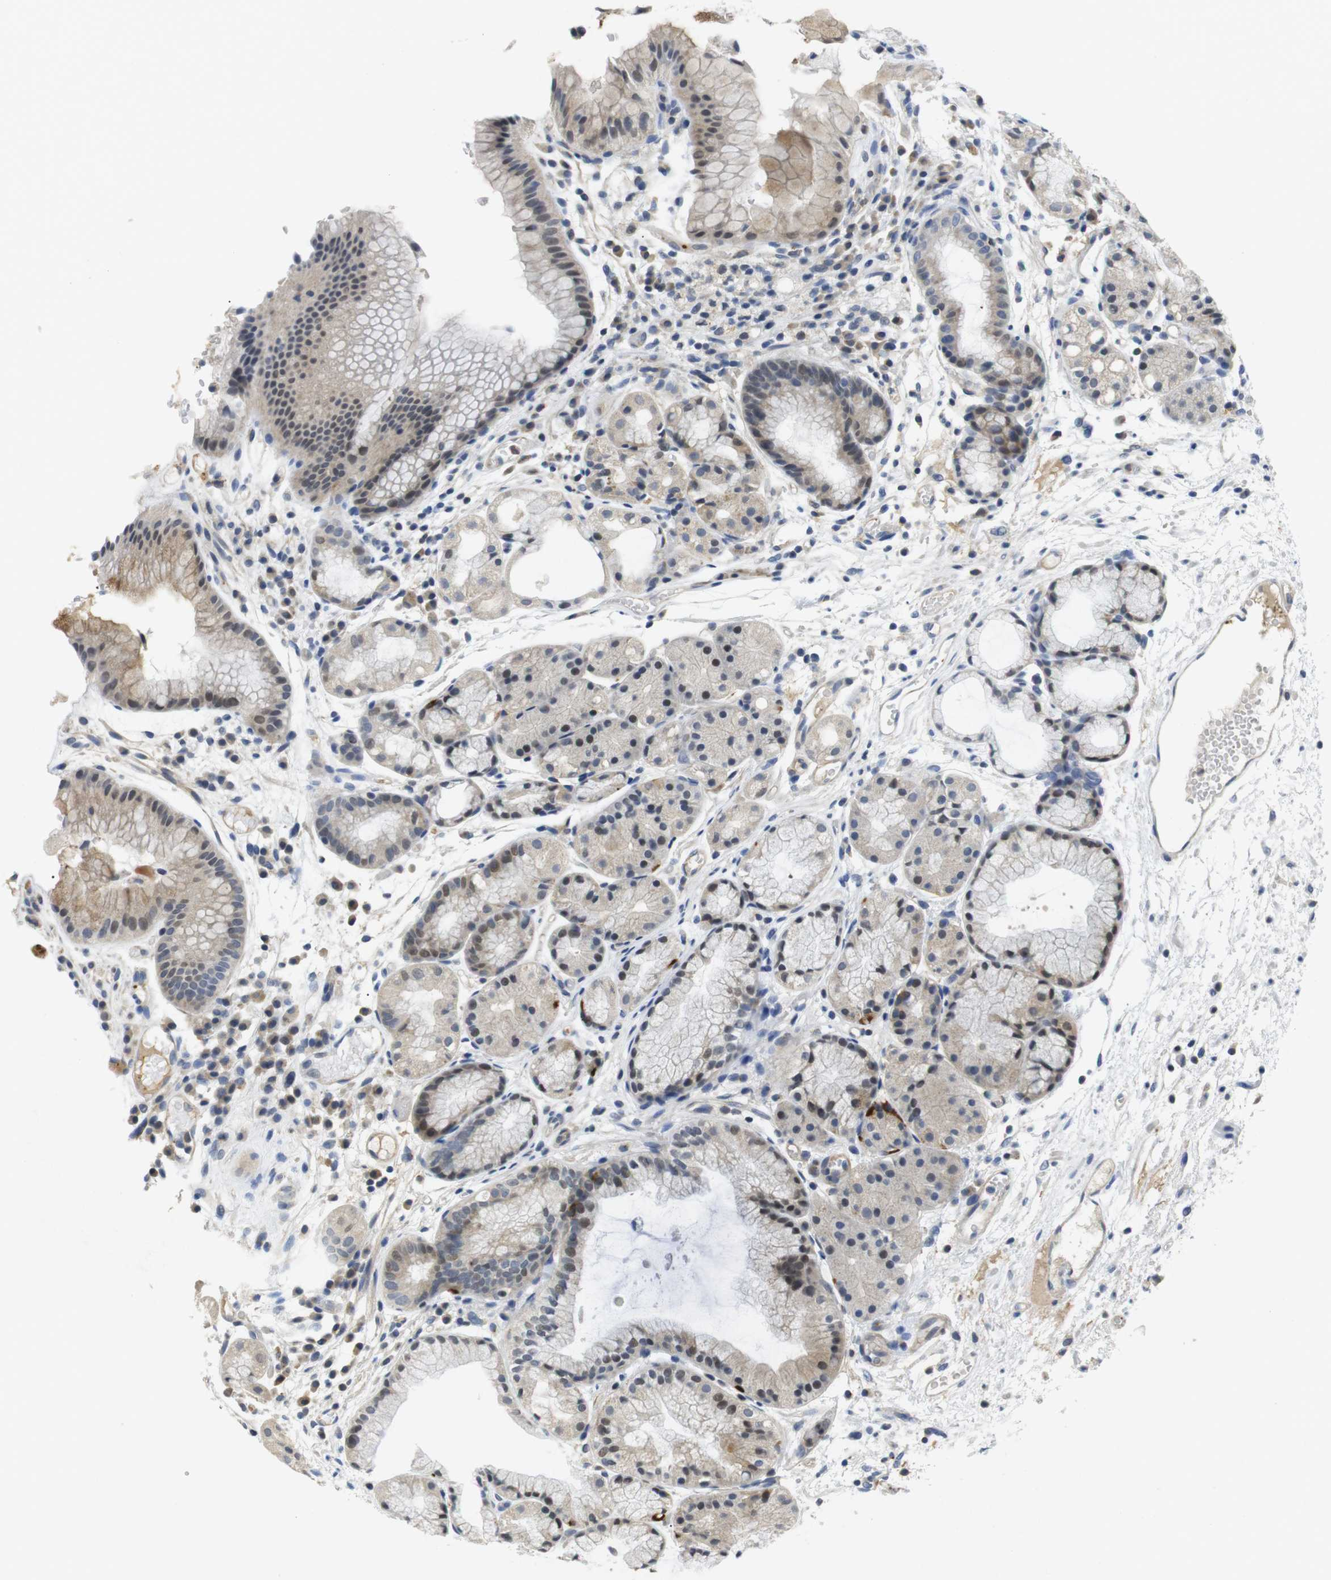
{"staining": {"intensity": "moderate", "quantity": "25%-75%", "location": "cytoplasmic/membranous,nuclear"}, "tissue": "stomach", "cell_type": "Glandular cells", "image_type": "normal", "snomed": [{"axis": "morphology", "description": "Normal tissue, NOS"}, {"axis": "topography", "description": "Stomach, upper"}], "caption": "A histopathology image of stomach stained for a protein demonstrates moderate cytoplasmic/membranous,nuclear brown staining in glandular cells.", "gene": "FNTA", "patient": {"sex": "male", "age": 72}}